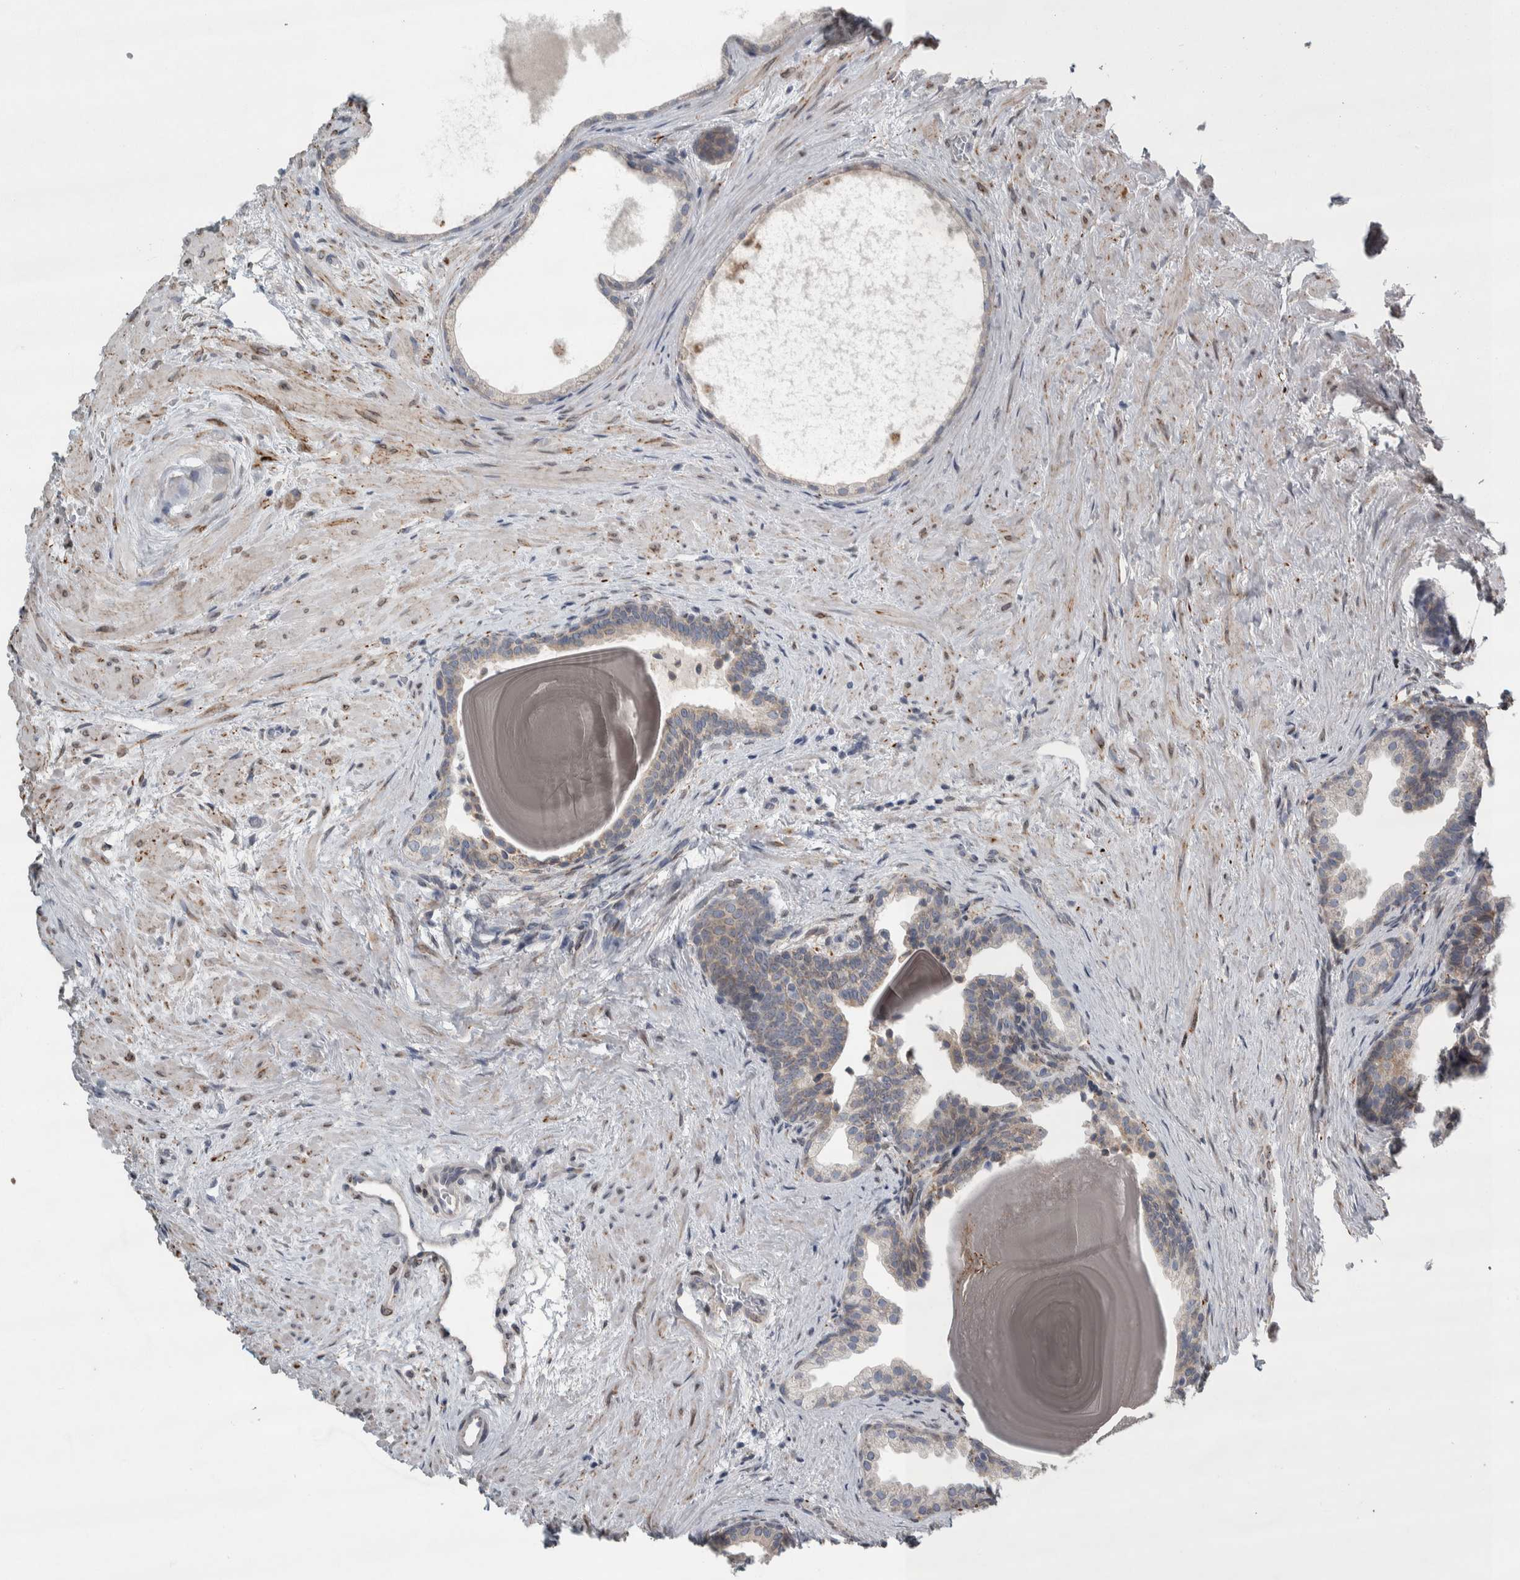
{"staining": {"intensity": "weak", "quantity": "<25%", "location": "cytoplasmic/membranous"}, "tissue": "prostate", "cell_type": "Glandular cells", "image_type": "normal", "snomed": [{"axis": "morphology", "description": "Normal tissue, NOS"}, {"axis": "topography", "description": "Prostate"}], "caption": "The histopathology image shows no significant staining in glandular cells of prostate. The staining is performed using DAB (3,3'-diaminobenzidine) brown chromogen with nuclei counter-stained in using hematoxylin.", "gene": "SIGMAR1", "patient": {"sex": "male", "age": 48}}